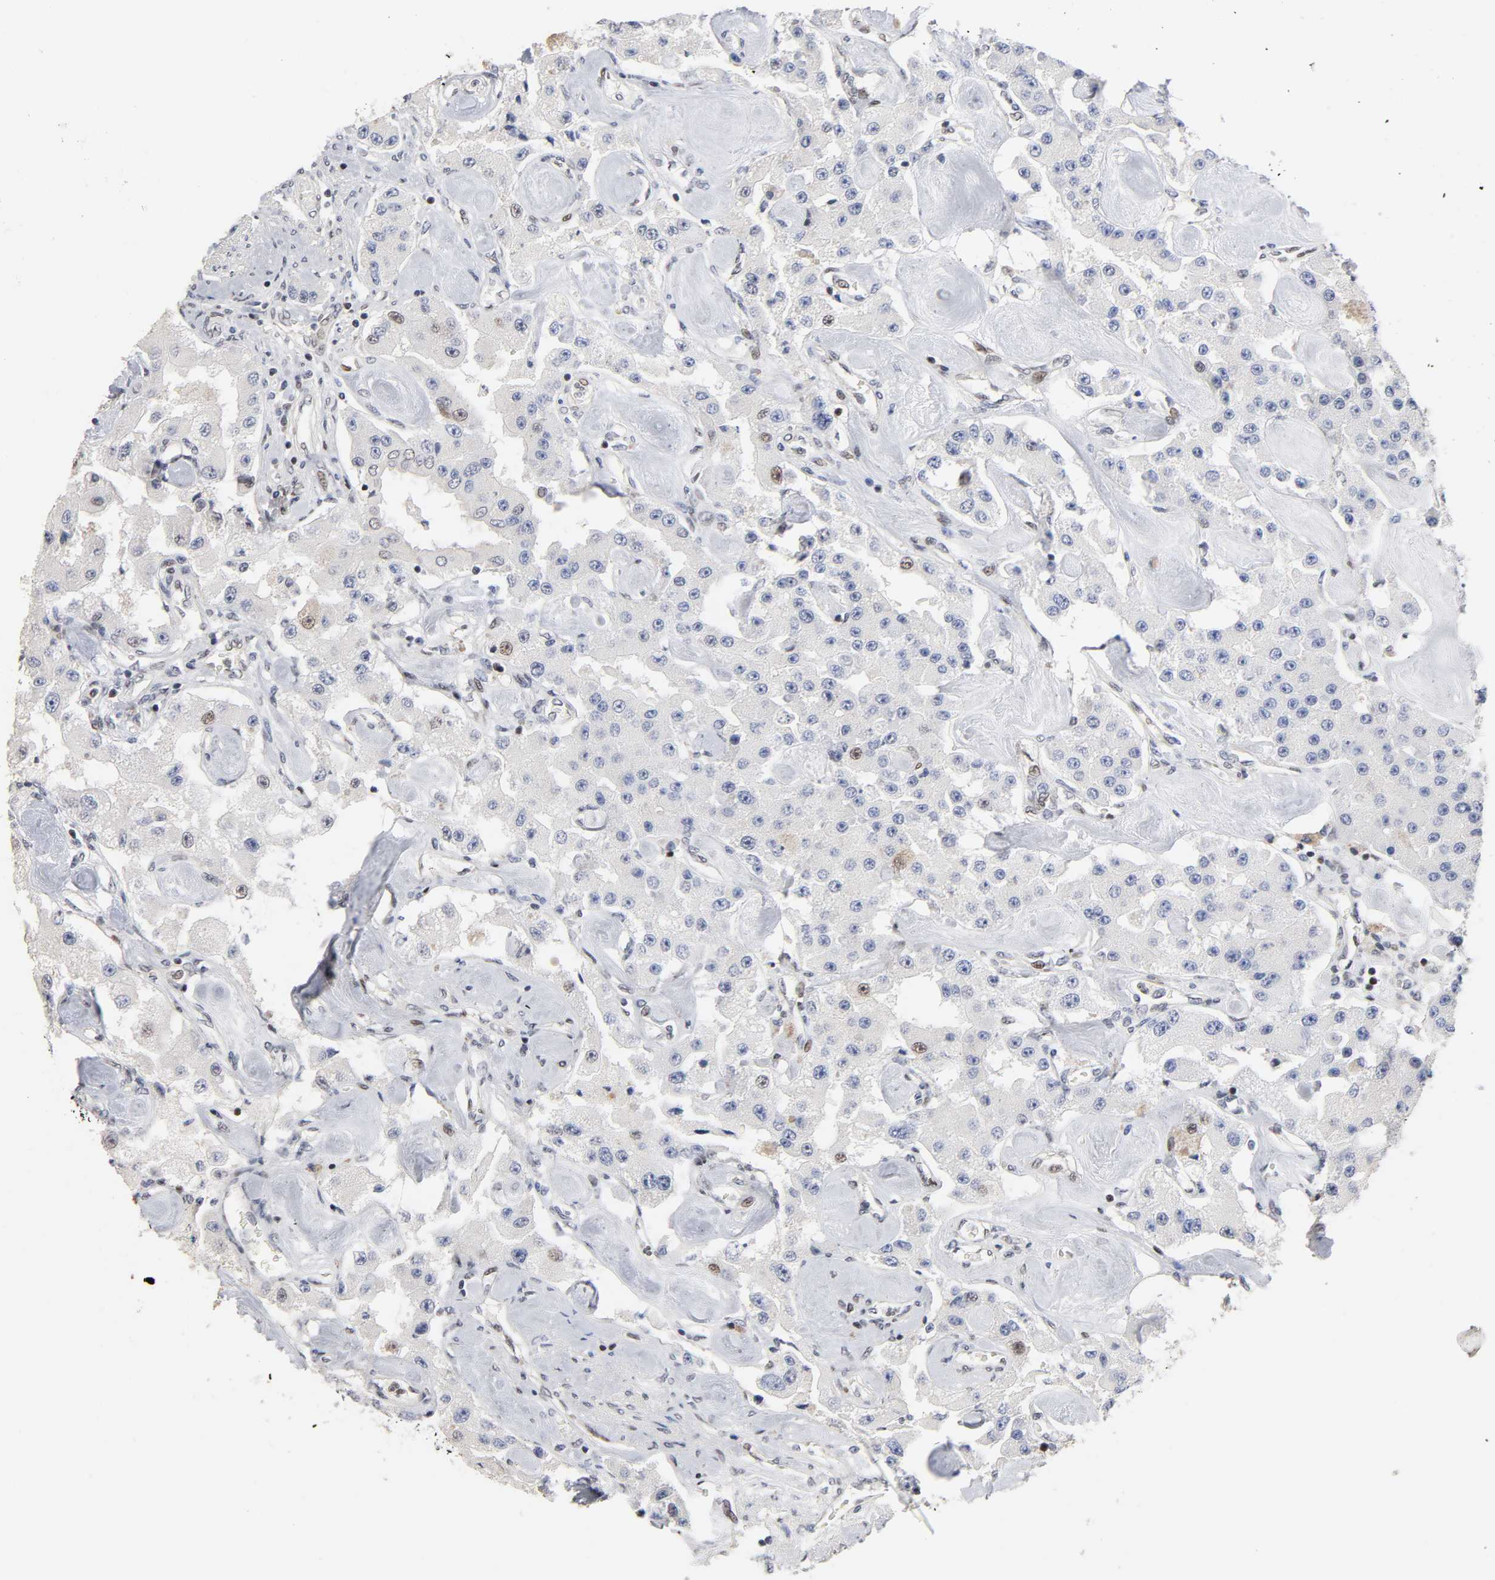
{"staining": {"intensity": "weak", "quantity": "<25%", "location": "nuclear"}, "tissue": "carcinoid", "cell_type": "Tumor cells", "image_type": "cancer", "snomed": [{"axis": "morphology", "description": "Carcinoid, malignant, NOS"}, {"axis": "topography", "description": "Pancreas"}], "caption": "Immunohistochemical staining of human malignant carcinoid reveals no significant expression in tumor cells.", "gene": "STK38", "patient": {"sex": "male", "age": 41}}